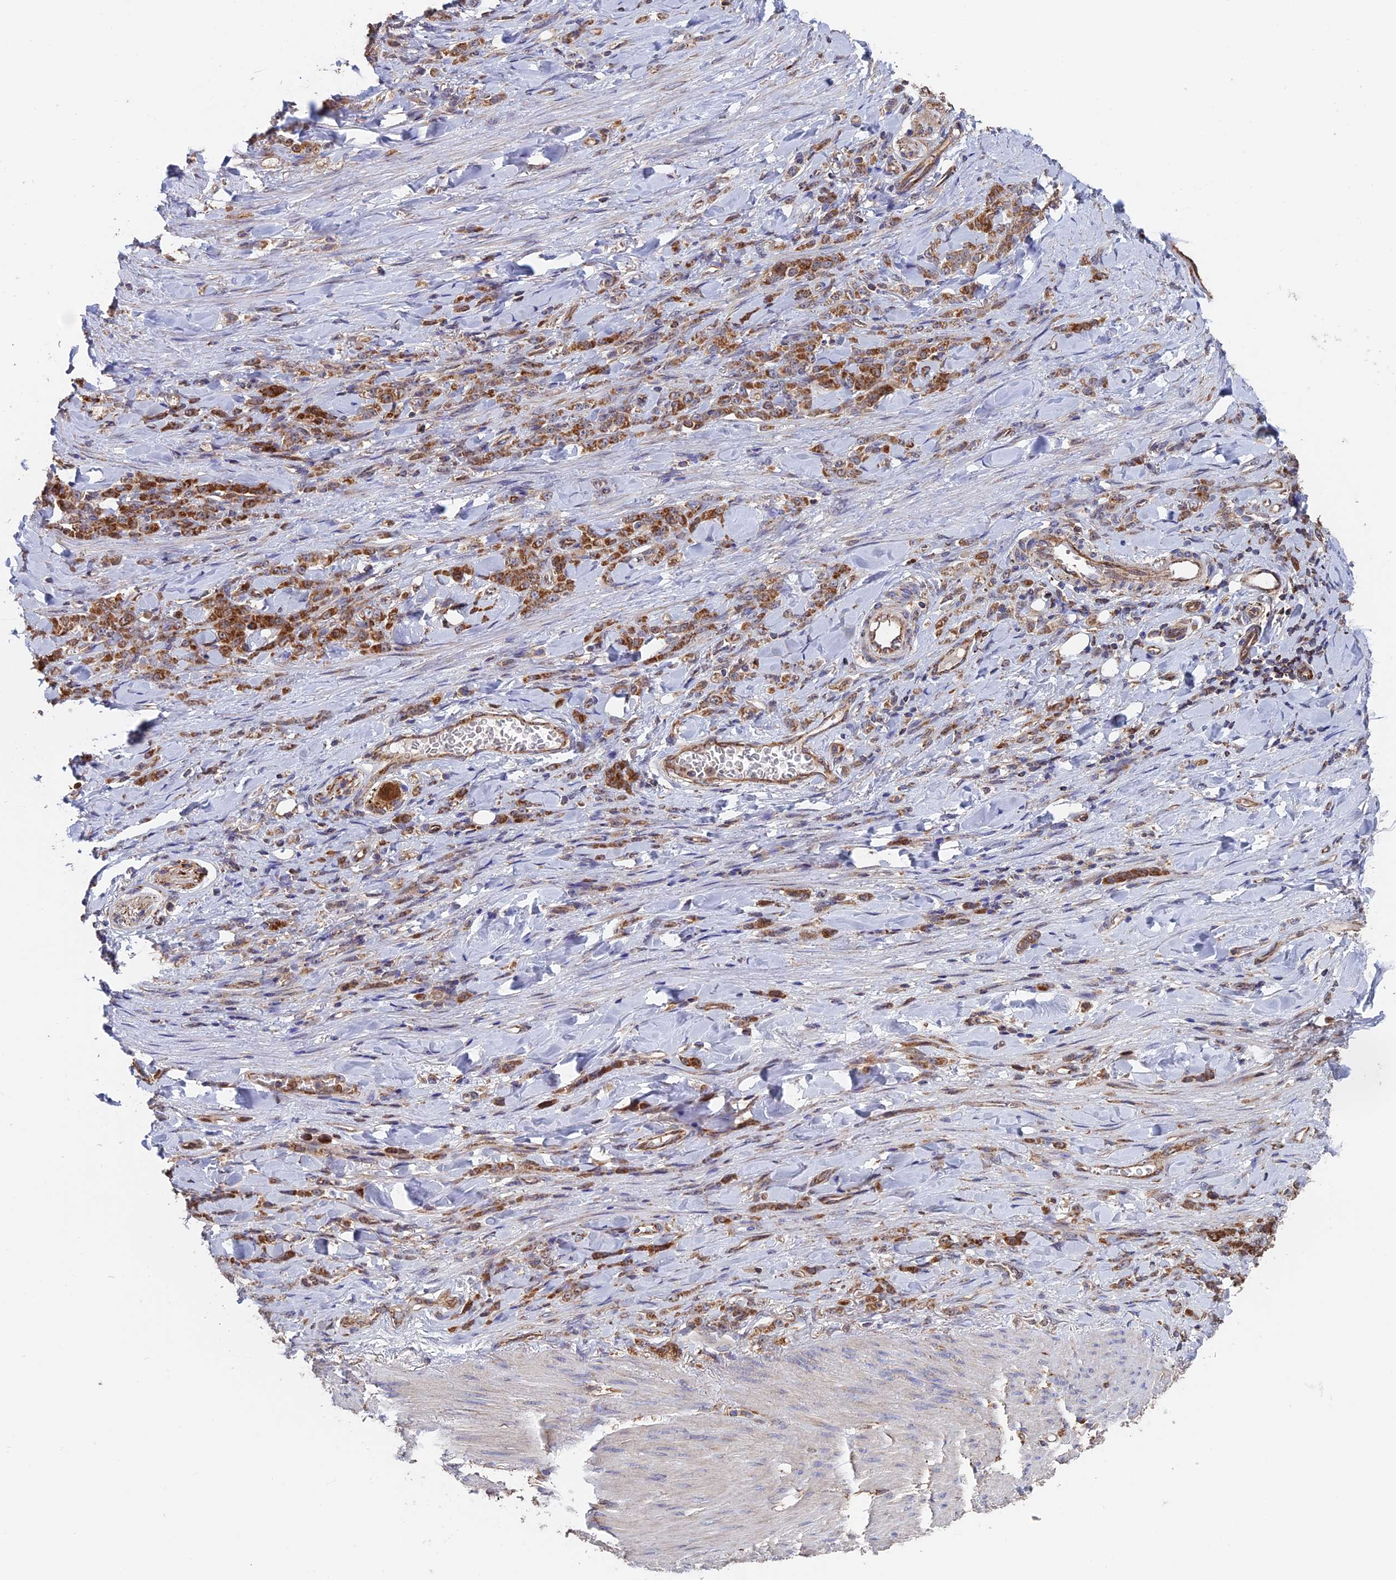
{"staining": {"intensity": "strong", "quantity": ">75%", "location": "cytoplasmic/membranous"}, "tissue": "stomach cancer", "cell_type": "Tumor cells", "image_type": "cancer", "snomed": [{"axis": "morphology", "description": "Normal tissue, NOS"}, {"axis": "morphology", "description": "Adenocarcinoma, NOS"}, {"axis": "topography", "description": "Stomach"}], "caption": "Human adenocarcinoma (stomach) stained with a brown dye demonstrates strong cytoplasmic/membranous positive expression in about >75% of tumor cells.", "gene": "DTYMK", "patient": {"sex": "male", "age": 82}}